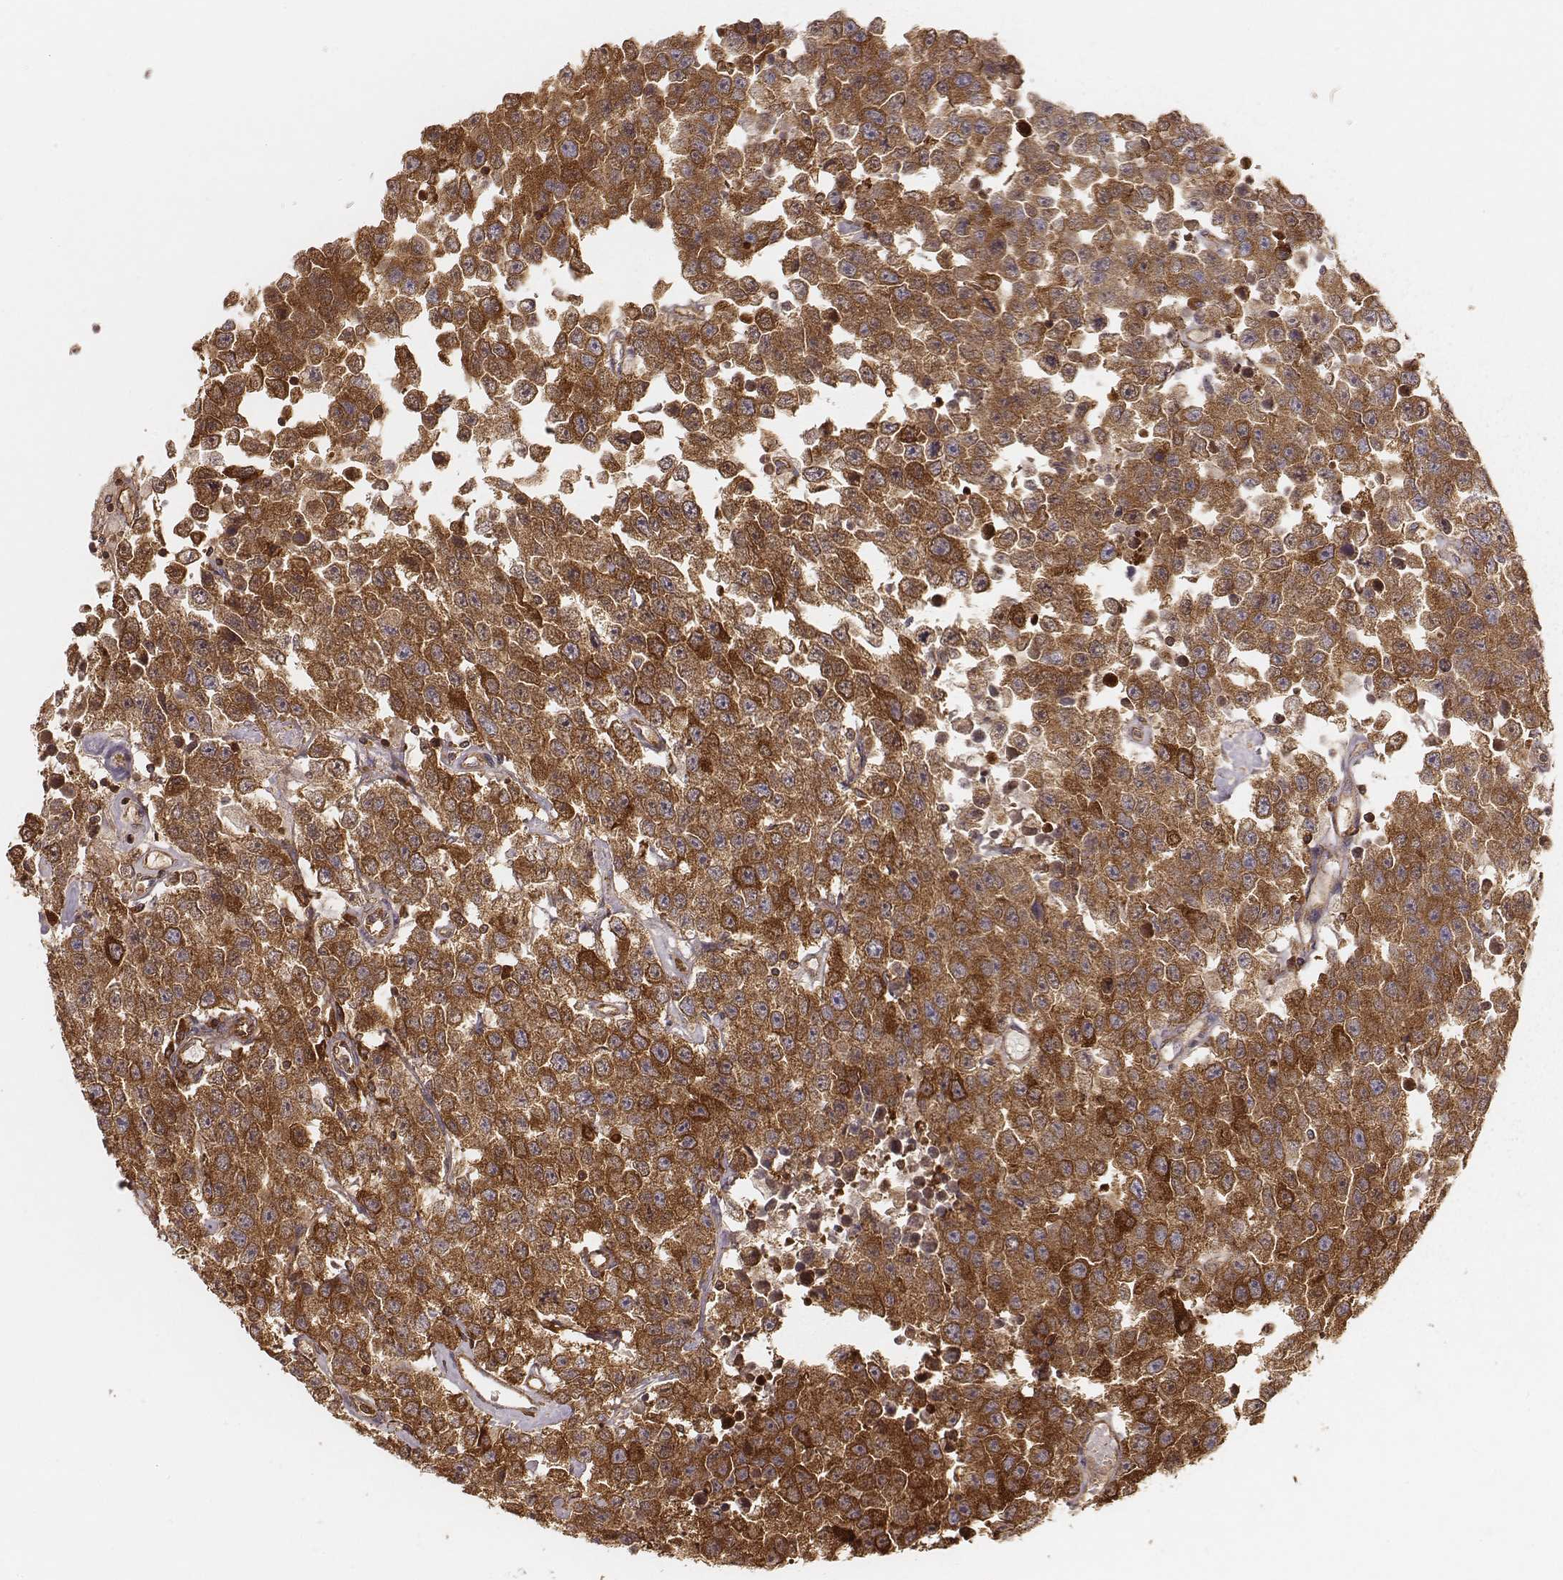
{"staining": {"intensity": "strong", "quantity": ">75%", "location": "cytoplasmic/membranous"}, "tissue": "testis cancer", "cell_type": "Tumor cells", "image_type": "cancer", "snomed": [{"axis": "morphology", "description": "Seminoma, NOS"}, {"axis": "topography", "description": "Testis"}], "caption": "Brown immunohistochemical staining in testis seminoma exhibits strong cytoplasmic/membranous expression in about >75% of tumor cells.", "gene": "CARS1", "patient": {"sex": "male", "age": 52}}